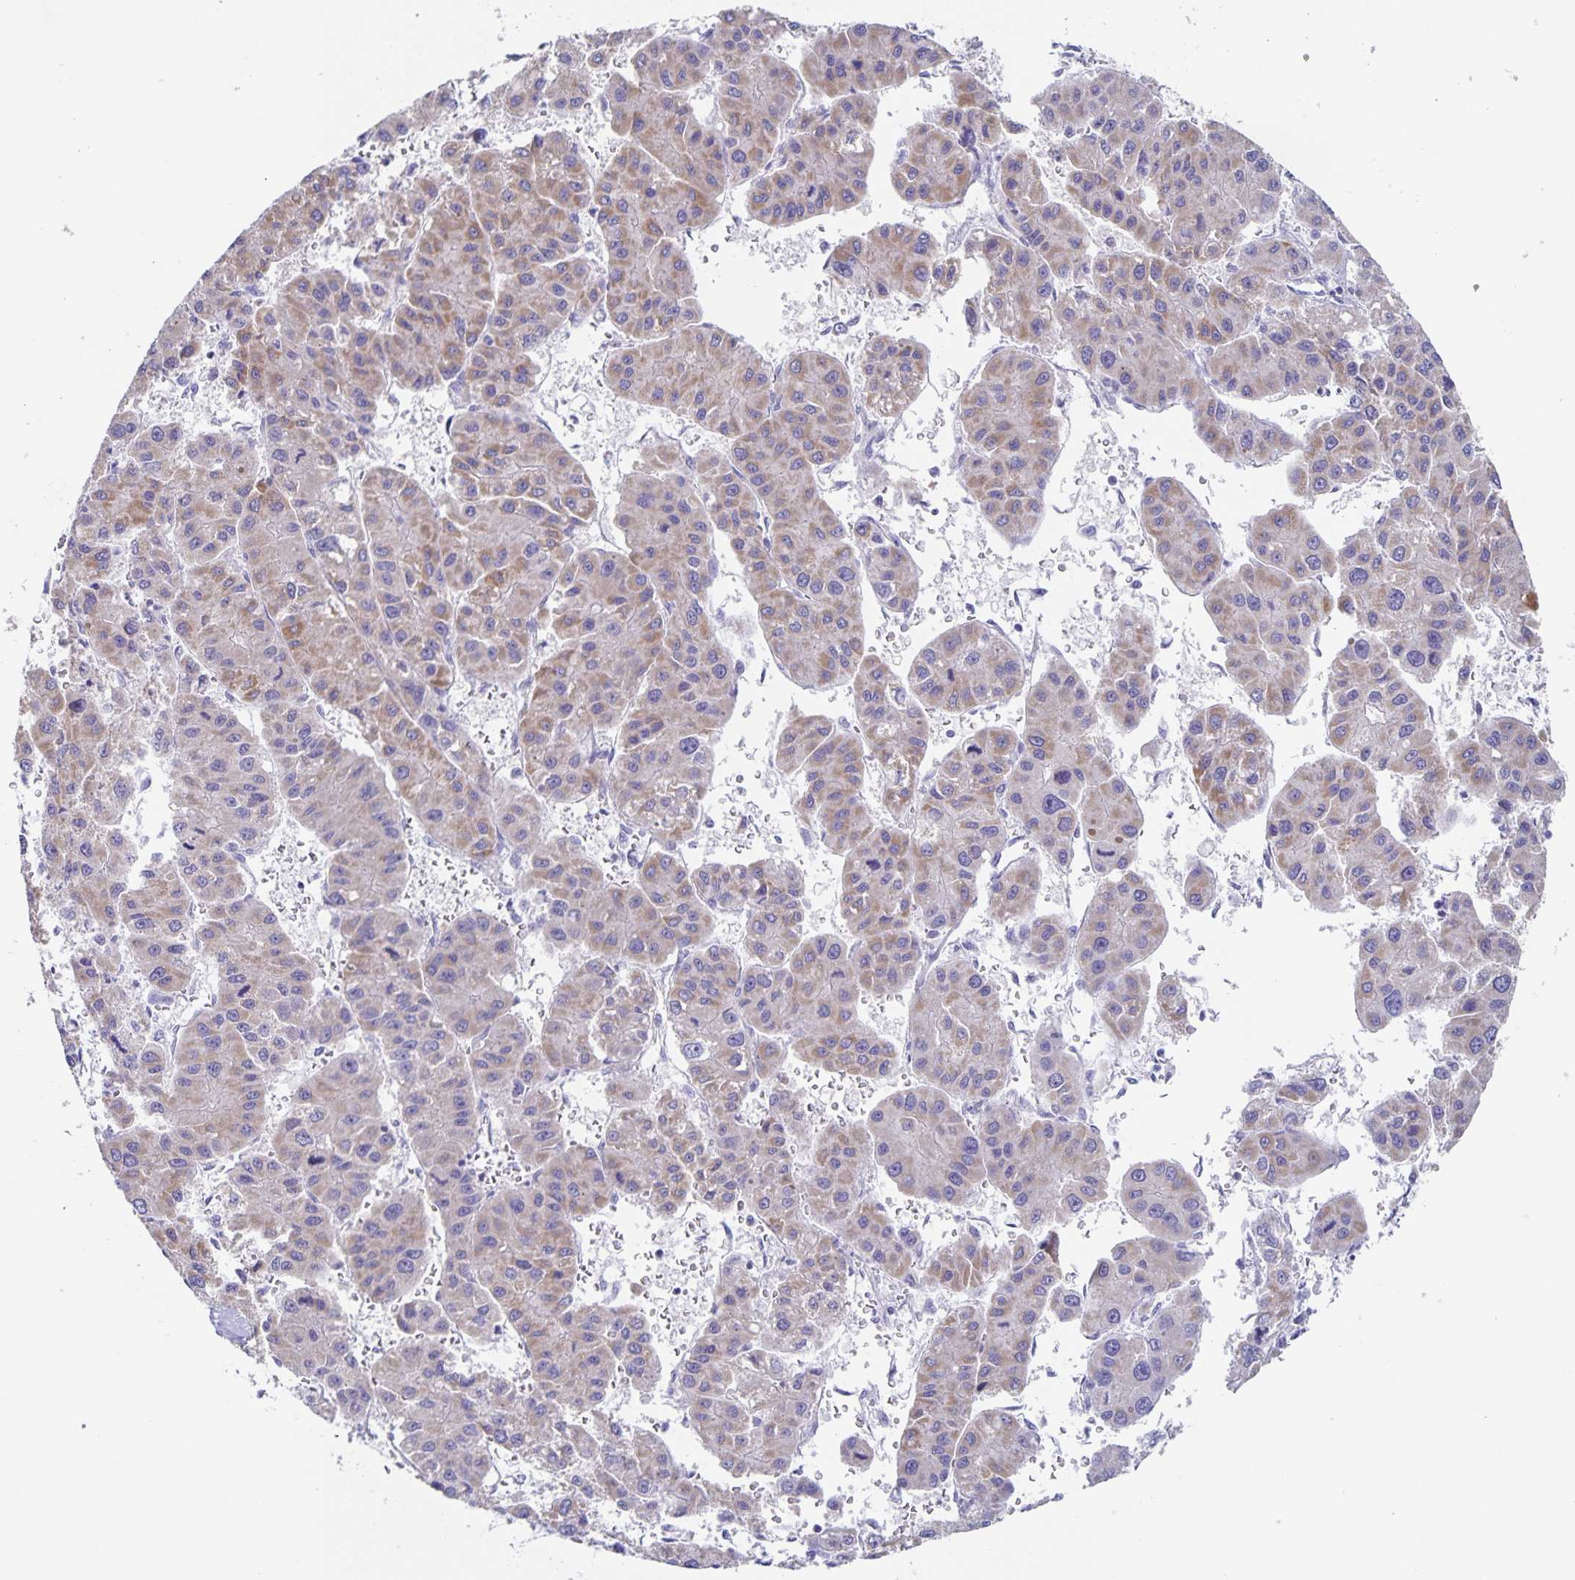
{"staining": {"intensity": "weak", "quantity": "25%-75%", "location": "cytoplasmic/membranous"}, "tissue": "liver cancer", "cell_type": "Tumor cells", "image_type": "cancer", "snomed": [{"axis": "morphology", "description": "Carcinoma, Hepatocellular, NOS"}, {"axis": "topography", "description": "Liver"}], "caption": "Tumor cells display weak cytoplasmic/membranous staining in about 25%-75% of cells in liver cancer.", "gene": "RPL36A", "patient": {"sex": "male", "age": 73}}